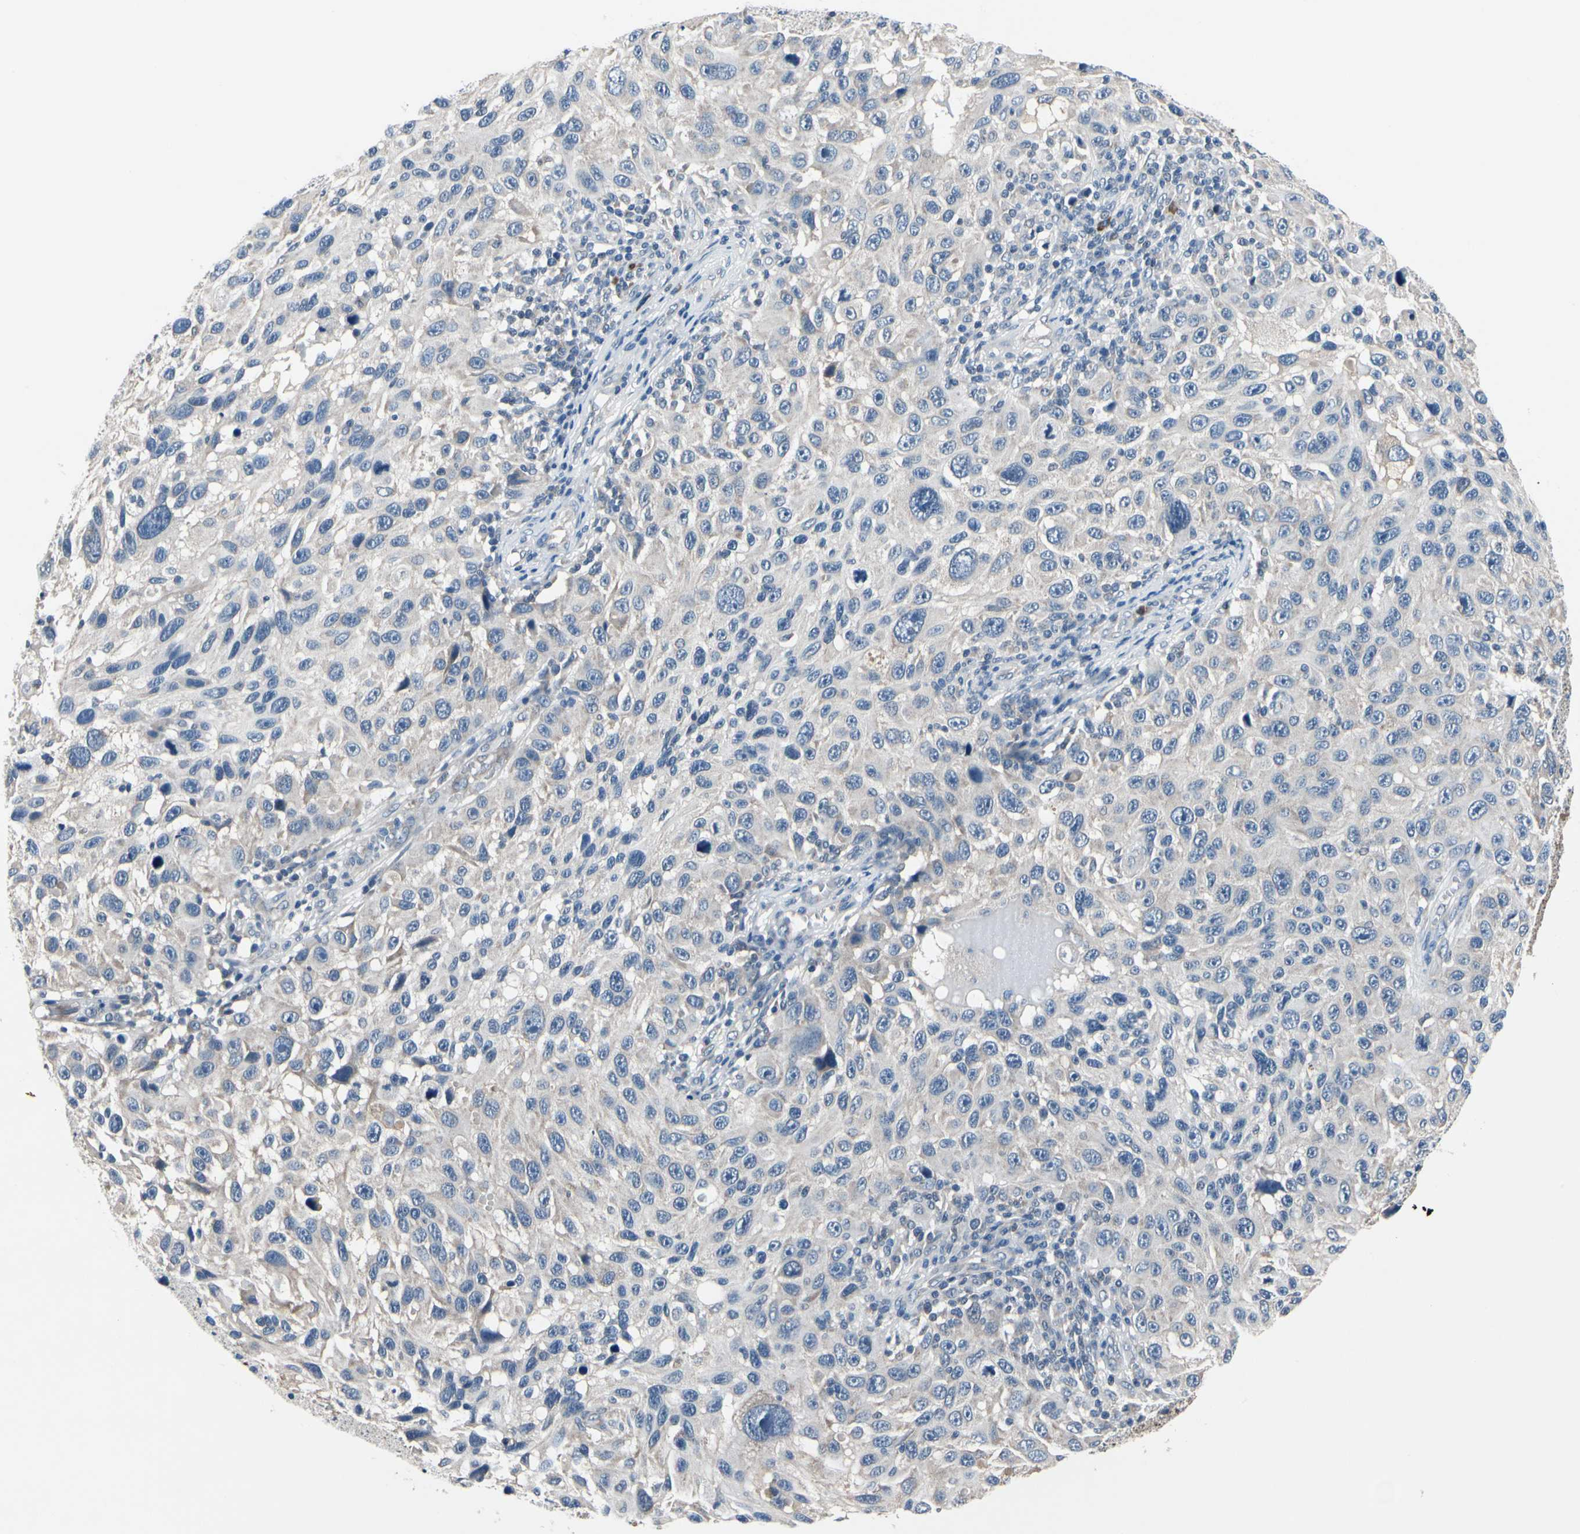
{"staining": {"intensity": "negative", "quantity": "none", "location": "none"}, "tissue": "melanoma", "cell_type": "Tumor cells", "image_type": "cancer", "snomed": [{"axis": "morphology", "description": "Malignant melanoma, NOS"}, {"axis": "topography", "description": "Skin"}], "caption": "Image shows no significant protein expression in tumor cells of malignant melanoma.", "gene": "SELENOK", "patient": {"sex": "male", "age": 53}}